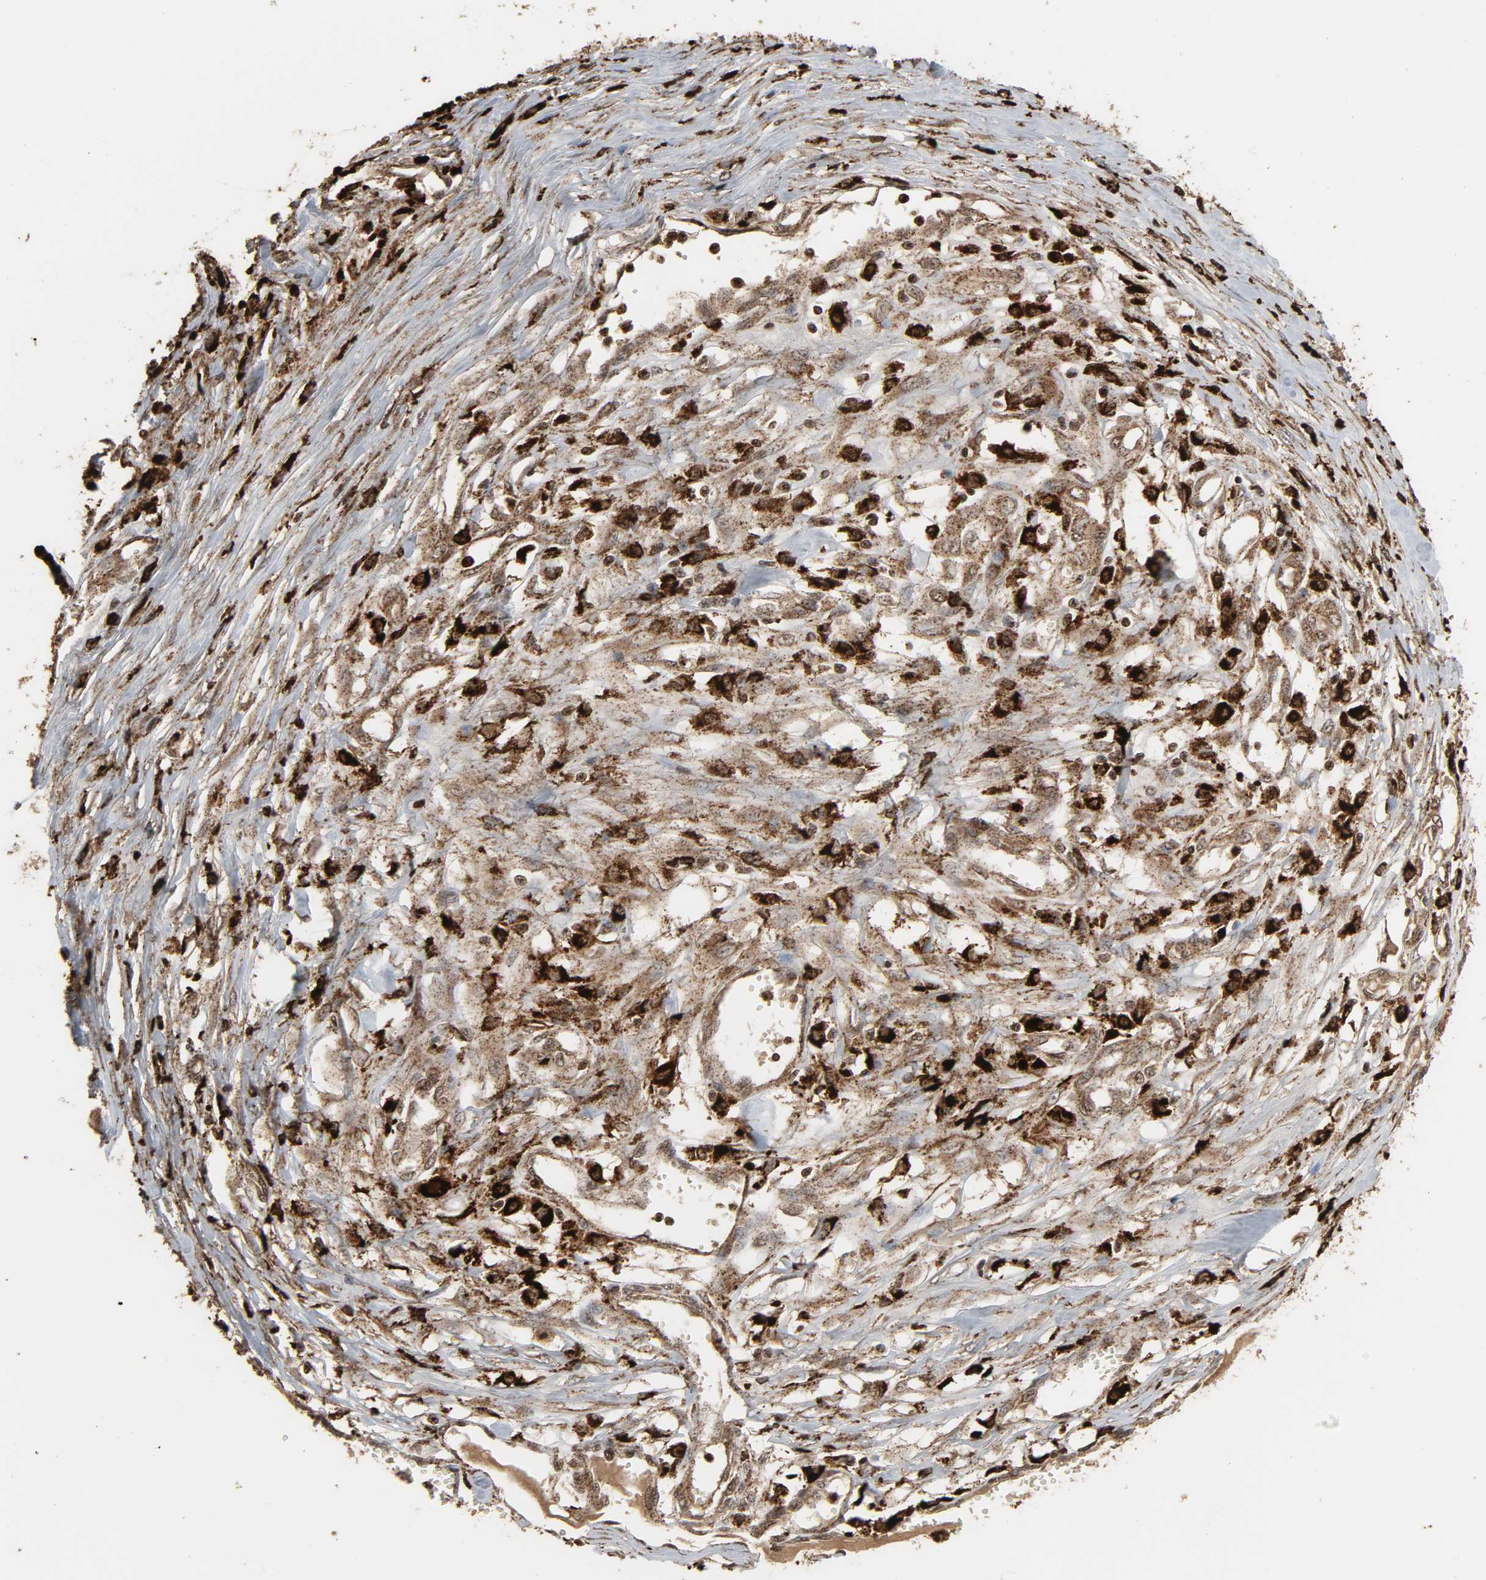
{"staining": {"intensity": "strong", "quantity": ">75%", "location": "cytoplasmic/membranous"}, "tissue": "melanoma", "cell_type": "Tumor cells", "image_type": "cancer", "snomed": [{"axis": "morphology", "description": "Malignant melanoma, Metastatic site"}, {"axis": "topography", "description": "Lymph node"}], "caption": "Strong cytoplasmic/membranous staining is present in approximately >75% of tumor cells in malignant melanoma (metastatic site).", "gene": "PSAP", "patient": {"sex": "male", "age": 59}}